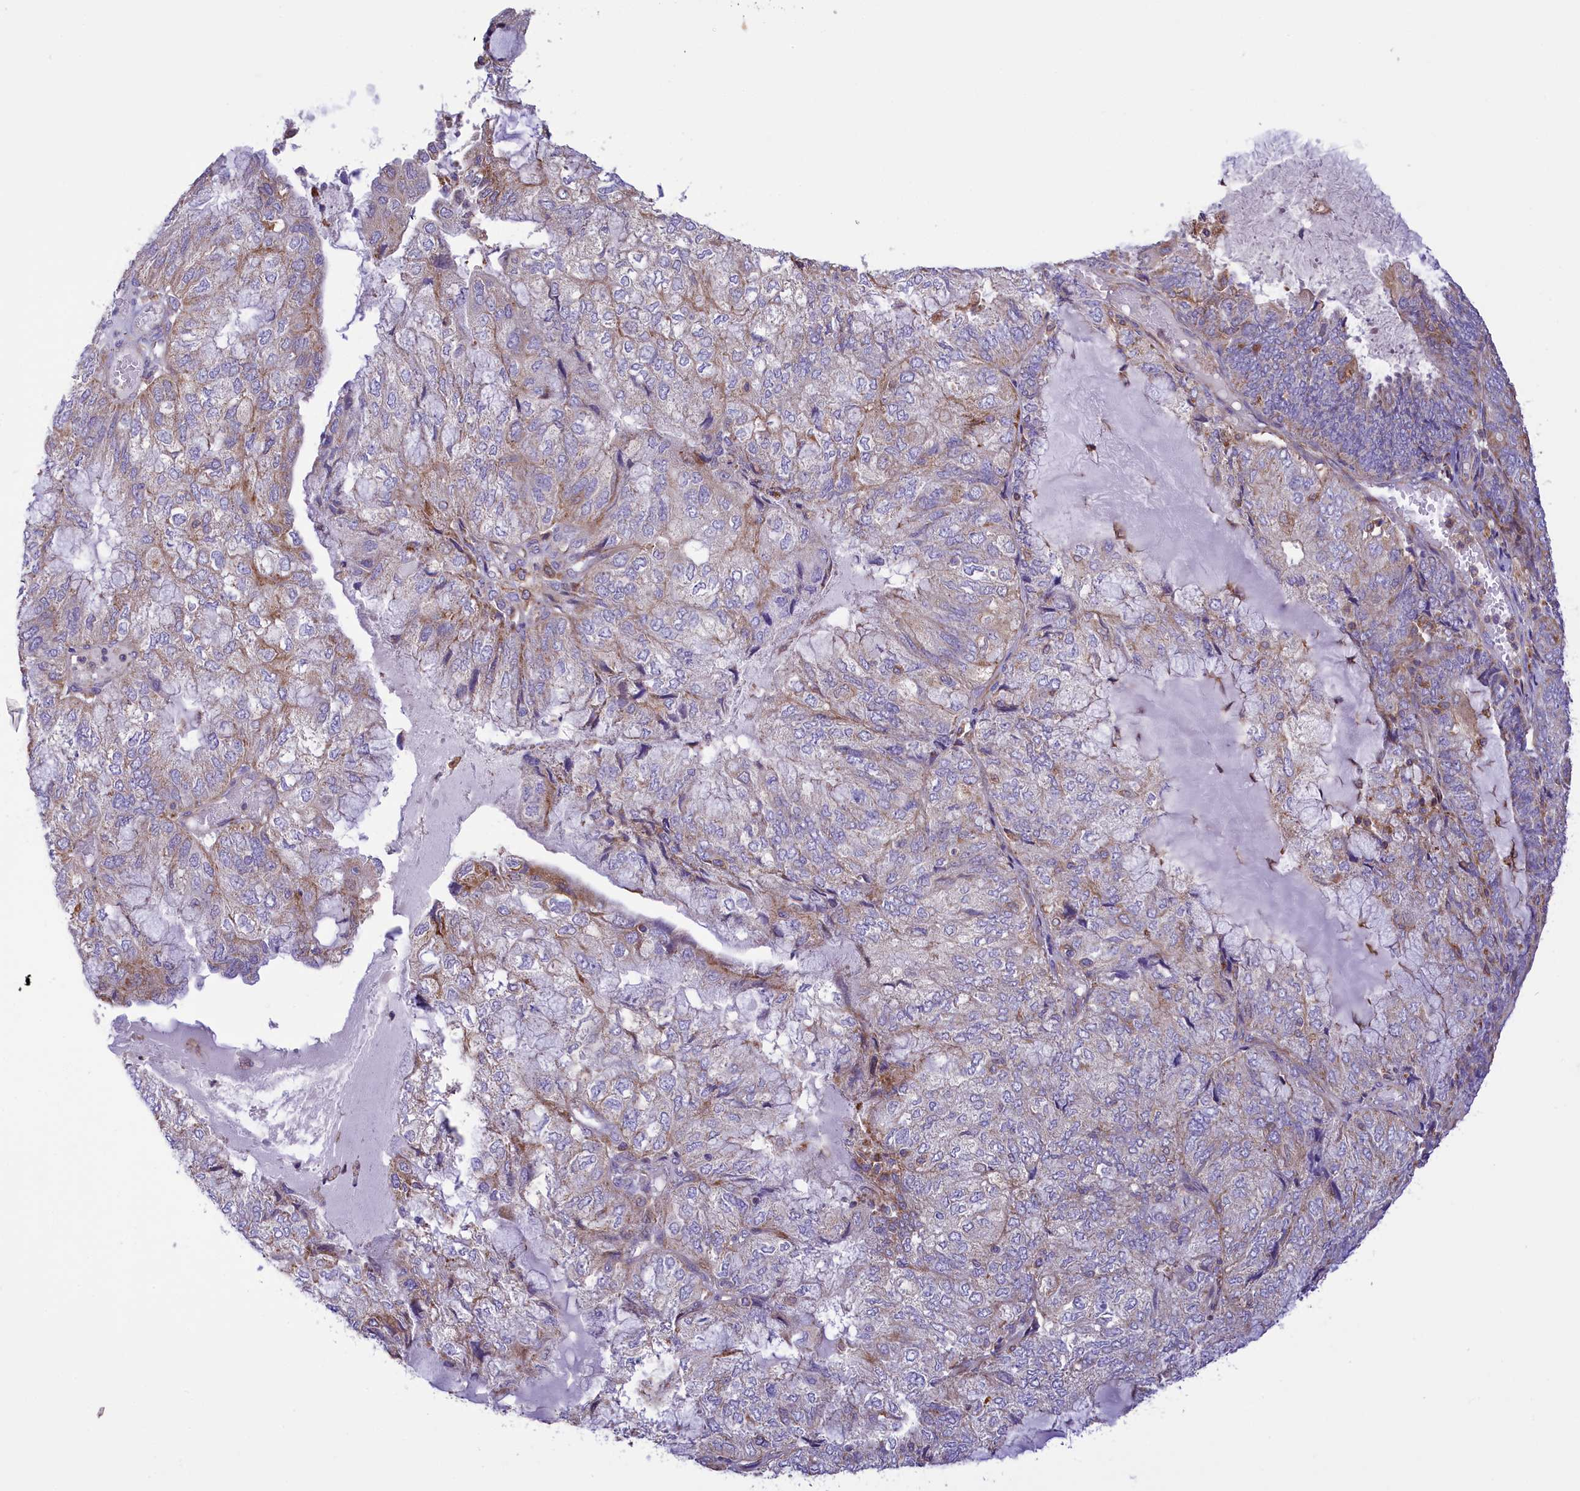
{"staining": {"intensity": "moderate", "quantity": "25%-75%", "location": "cytoplasmic/membranous"}, "tissue": "endometrial cancer", "cell_type": "Tumor cells", "image_type": "cancer", "snomed": [{"axis": "morphology", "description": "Adenocarcinoma, NOS"}, {"axis": "topography", "description": "Endometrium"}], "caption": "Moderate cytoplasmic/membranous staining for a protein is appreciated in about 25%-75% of tumor cells of adenocarcinoma (endometrial) using immunohistochemistry (IHC).", "gene": "CORO7-PAM16", "patient": {"sex": "female", "age": 81}}